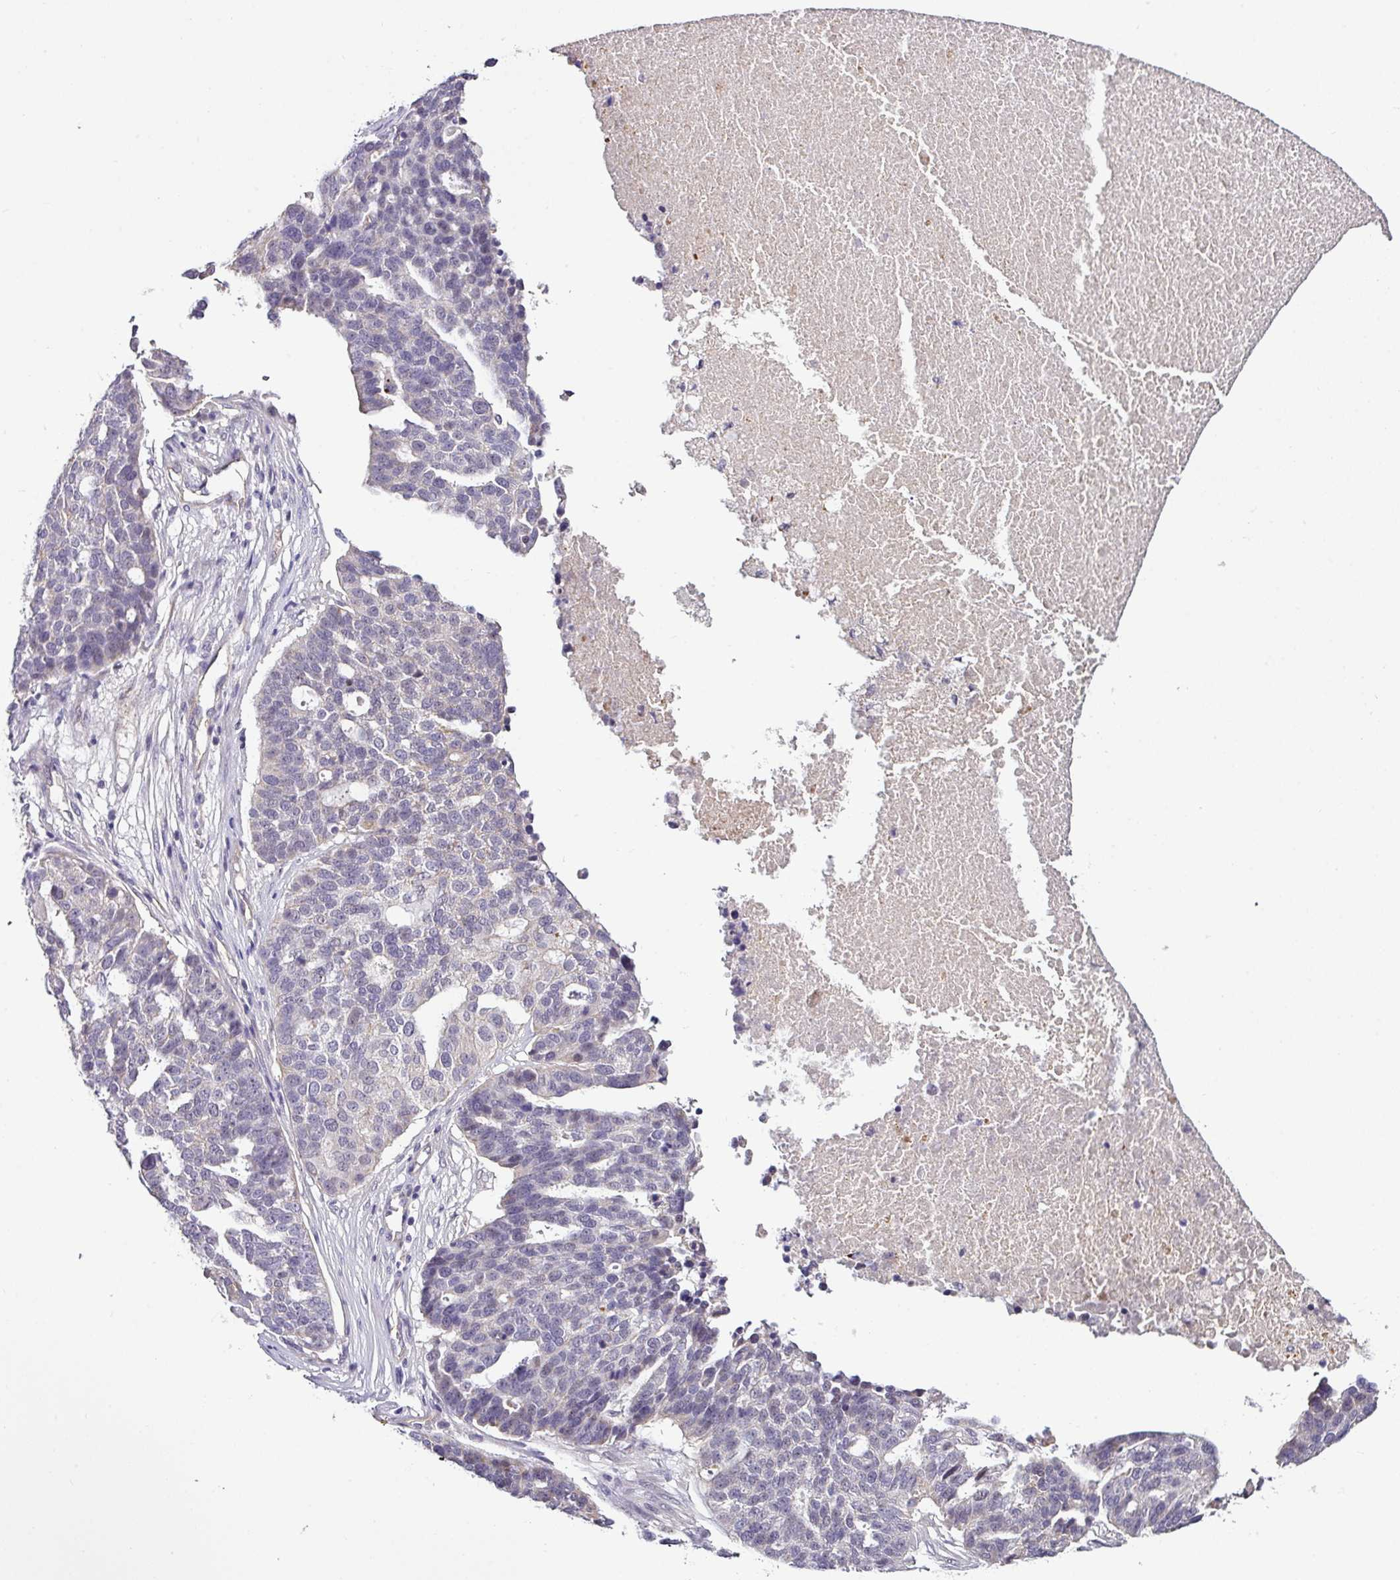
{"staining": {"intensity": "negative", "quantity": "none", "location": "none"}, "tissue": "ovarian cancer", "cell_type": "Tumor cells", "image_type": "cancer", "snomed": [{"axis": "morphology", "description": "Cystadenocarcinoma, serous, NOS"}, {"axis": "topography", "description": "Ovary"}], "caption": "Immunohistochemistry of ovarian serous cystadenocarcinoma shows no expression in tumor cells. Nuclei are stained in blue.", "gene": "NAPSA", "patient": {"sex": "female", "age": 59}}